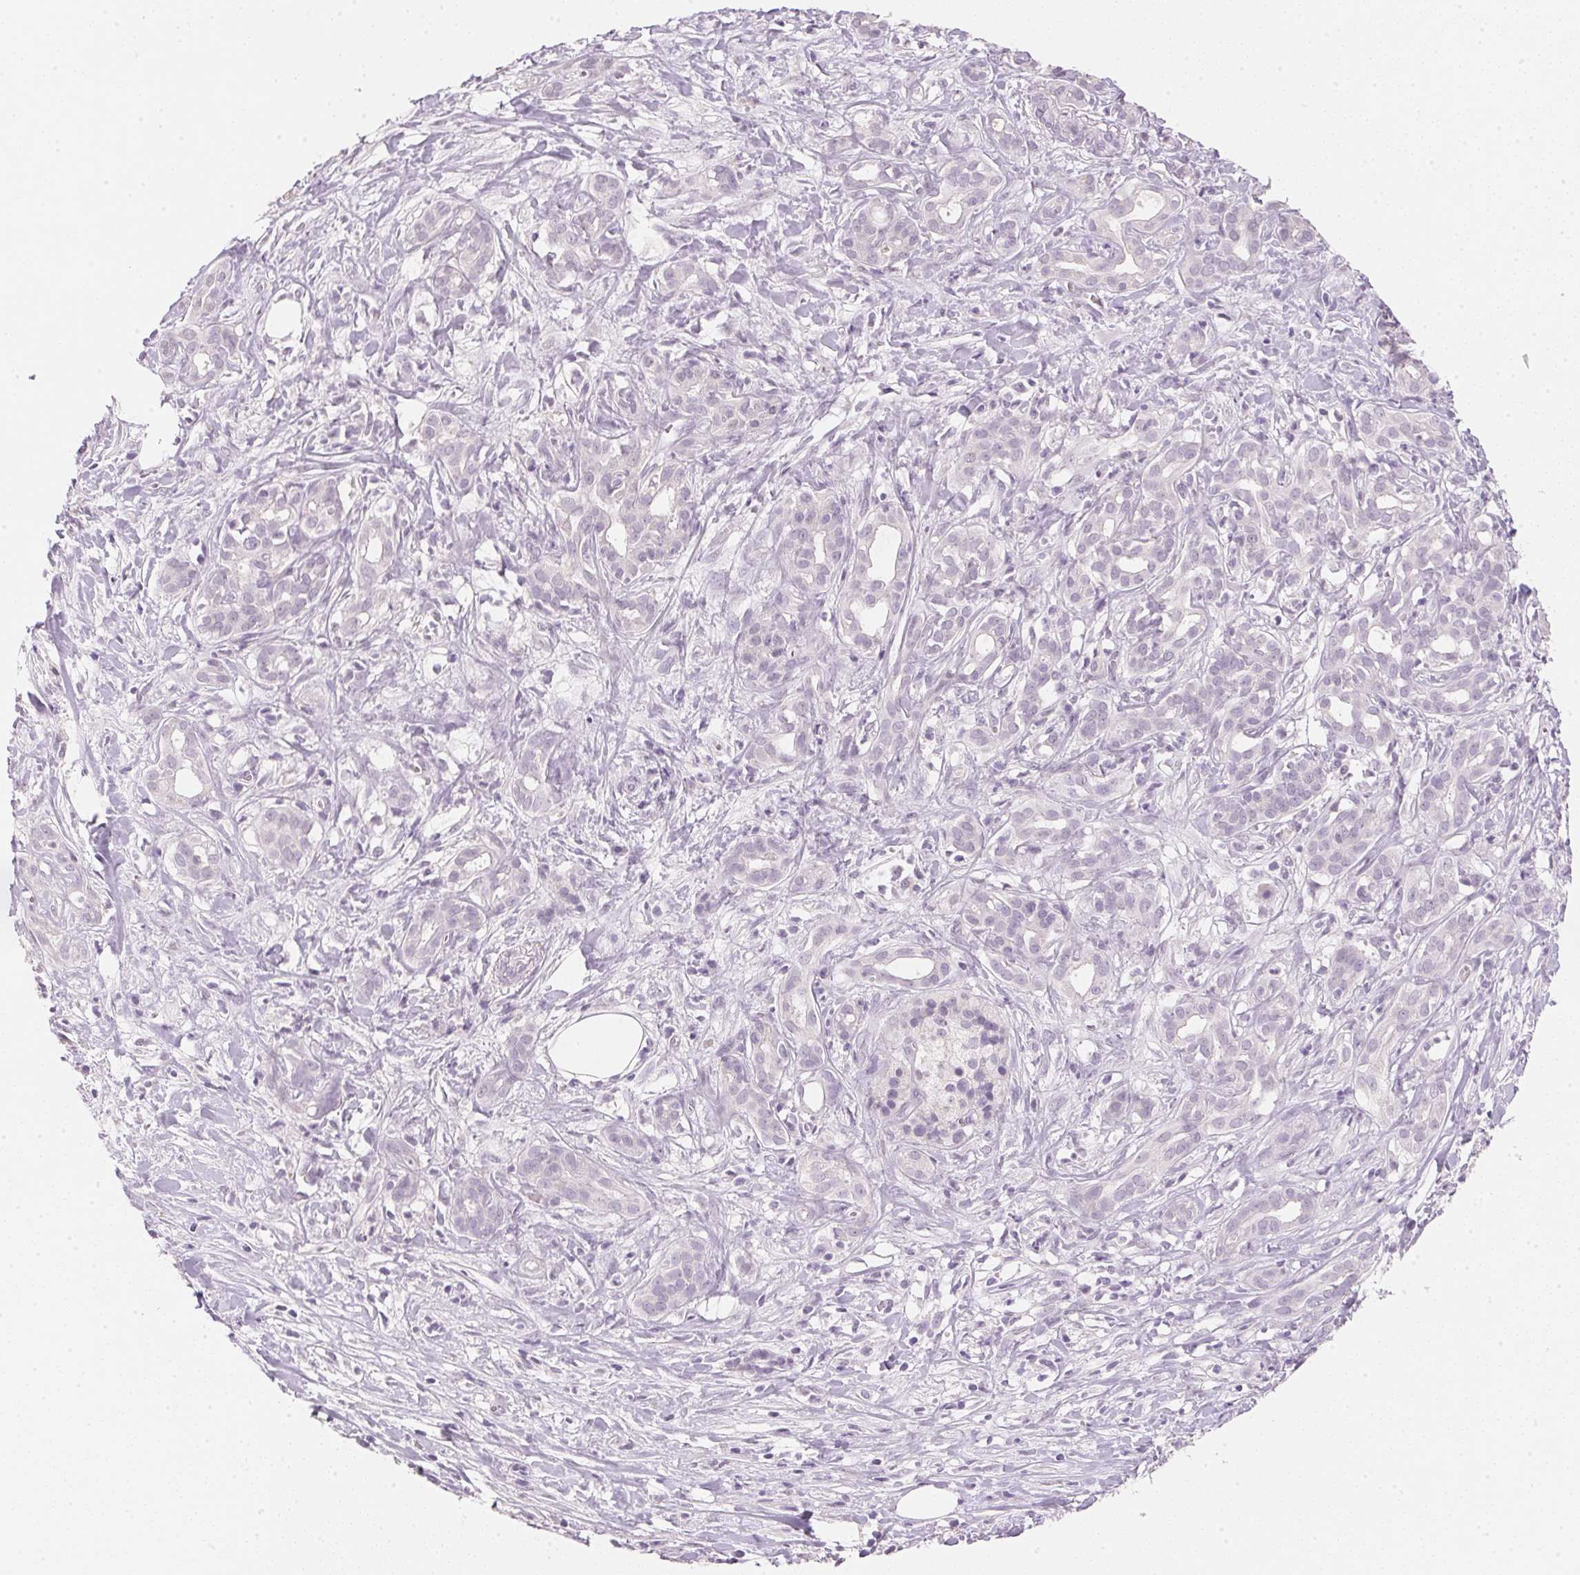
{"staining": {"intensity": "negative", "quantity": "none", "location": "none"}, "tissue": "pancreatic cancer", "cell_type": "Tumor cells", "image_type": "cancer", "snomed": [{"axis": "morphology", "description": "Adenocarcinoma, NOS"}, {"axis": "topography", "description": "Pancreas"}], "caption": "IHC photomicrograph of human pancreatic adenocarcinoma stained for a protein (brown), which reveals no expression in tumor cells.", "gene": "IGFBP1", "patient": {"sex": "male", "age": 61}}